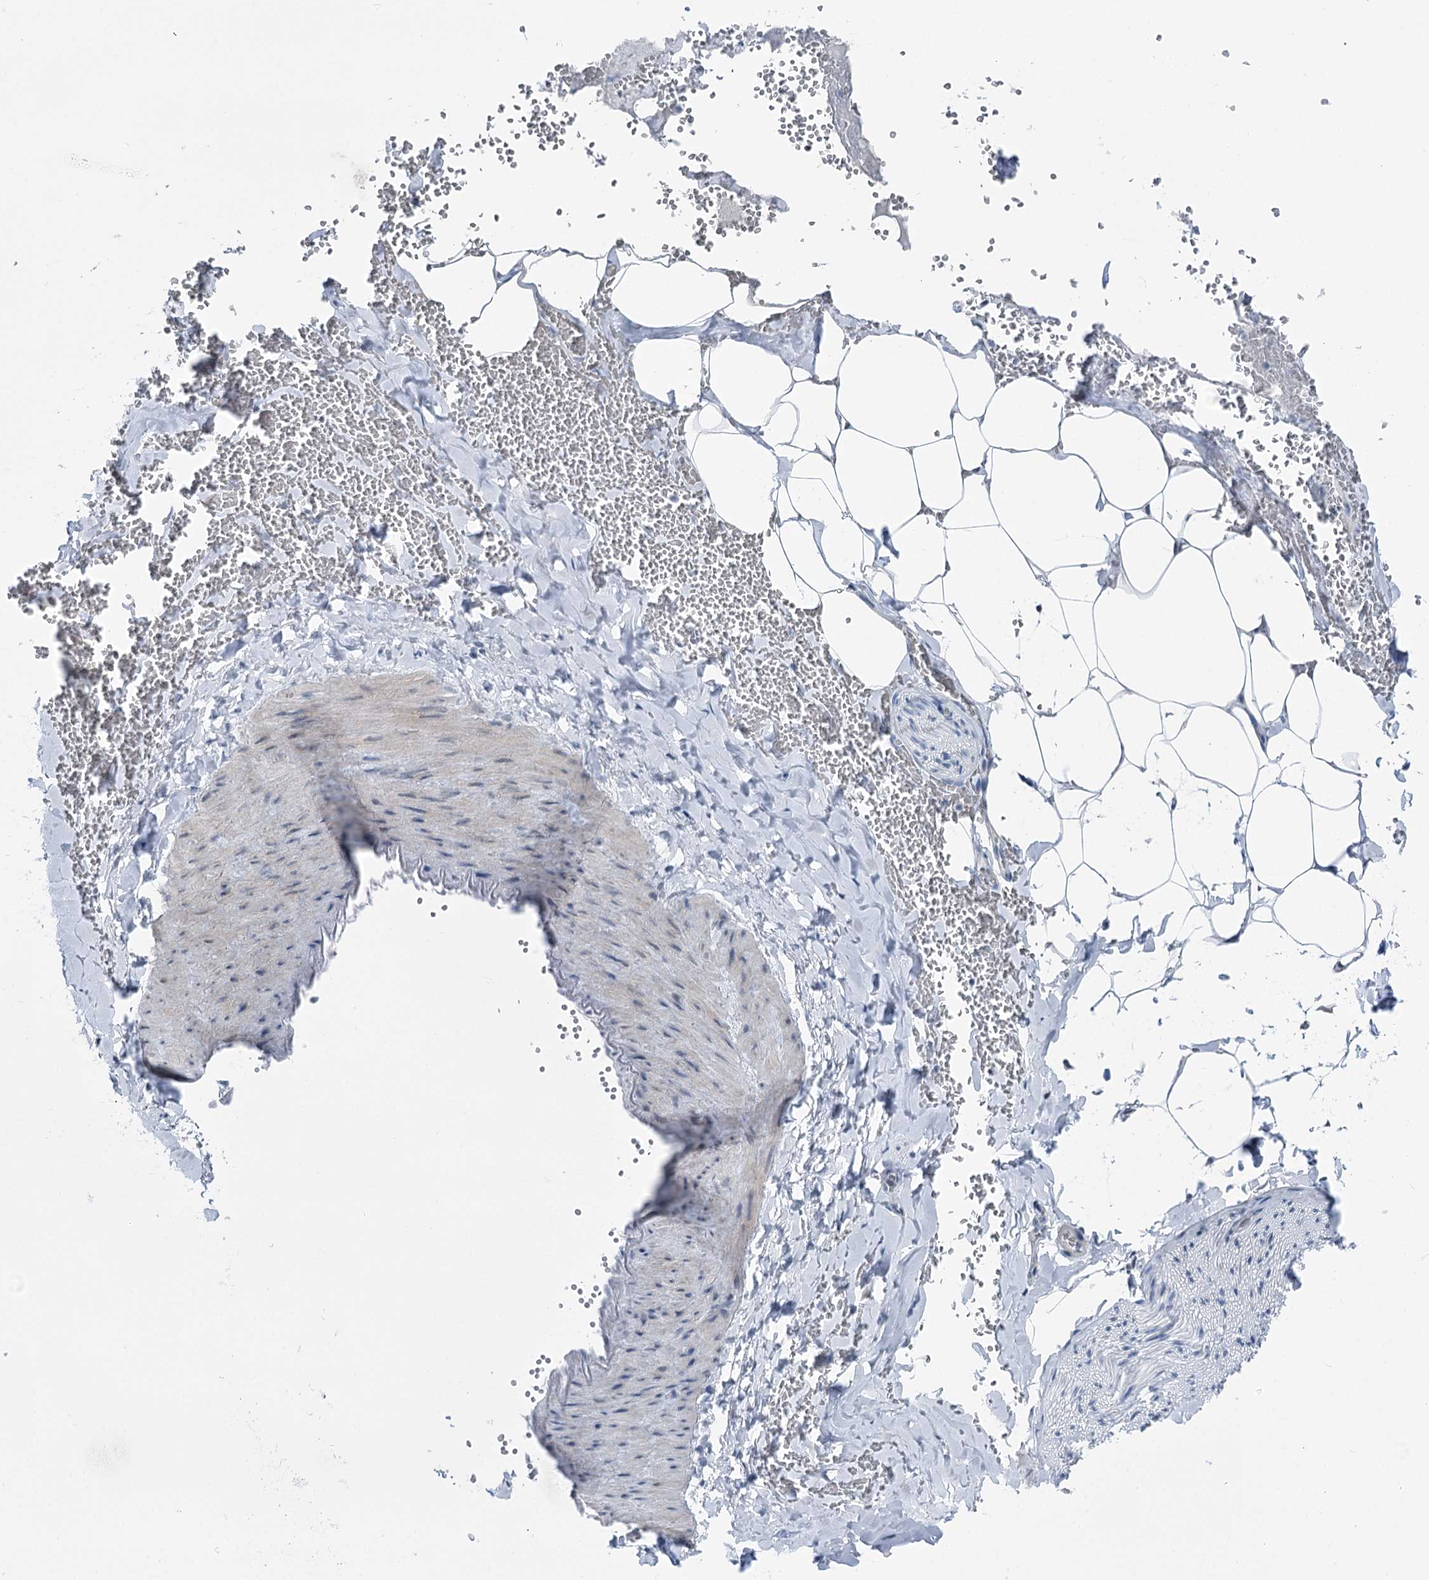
{"staining": {"intensity": "negative", "quantity": "none", "location": "none"}, "tissue": "adipose tissue", "cell_type": "Adipocytes", "image_type": "normal", "snomed": [{"axis": "morphology", "description": "Normal tissue, NOS"}, {"axis": "topography", "description": "Gallbladder"}, {"axis": "topography", "description": "Peripheral nerve tissue"}], "caption": "IHC of benign human adipose tissue shows no staining in adipocytes.", "gene": "STEEP1", "patient": {"sex": "male", "age": 38}}